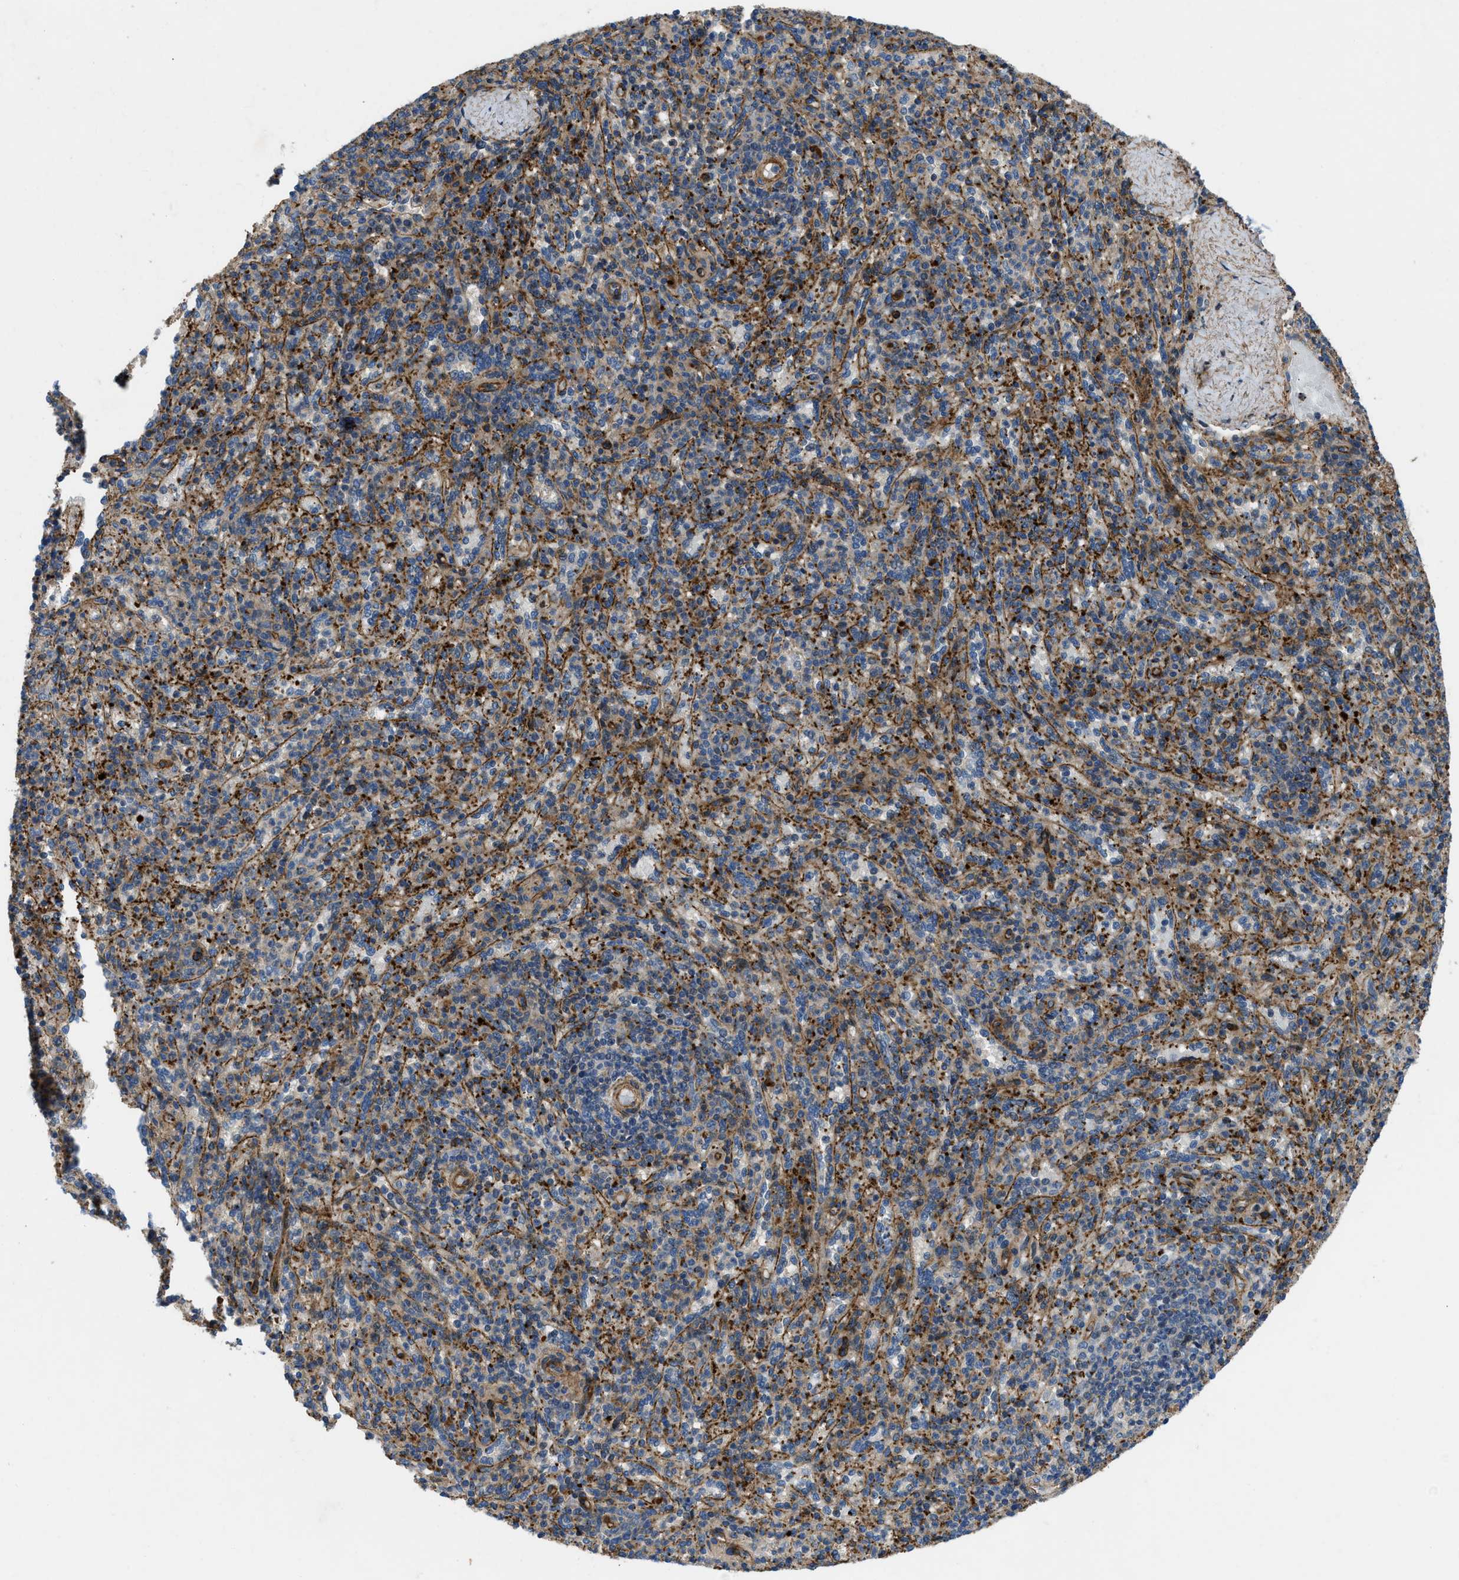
{"staining": {"intensity": "moderate", "quantity": ">75%", "location": "cytoplasmic/membranous"}, "tissue": "spleen", "cell_type": "Cells in red pulp", "image_type": "normal", "snomed": [{"axis": "morphology", "description": "Normal tissue, NOS"}, {"axis": "topography", "description": "Spleen"}], "caption": "Cells in red pulp exhibit medium levels of moderate cytoplasmic/membranous positivity in about >75% of cells in benign spleen.", "gene": "NYNRIN", "patient": {"sex": "male", "age": 36}}